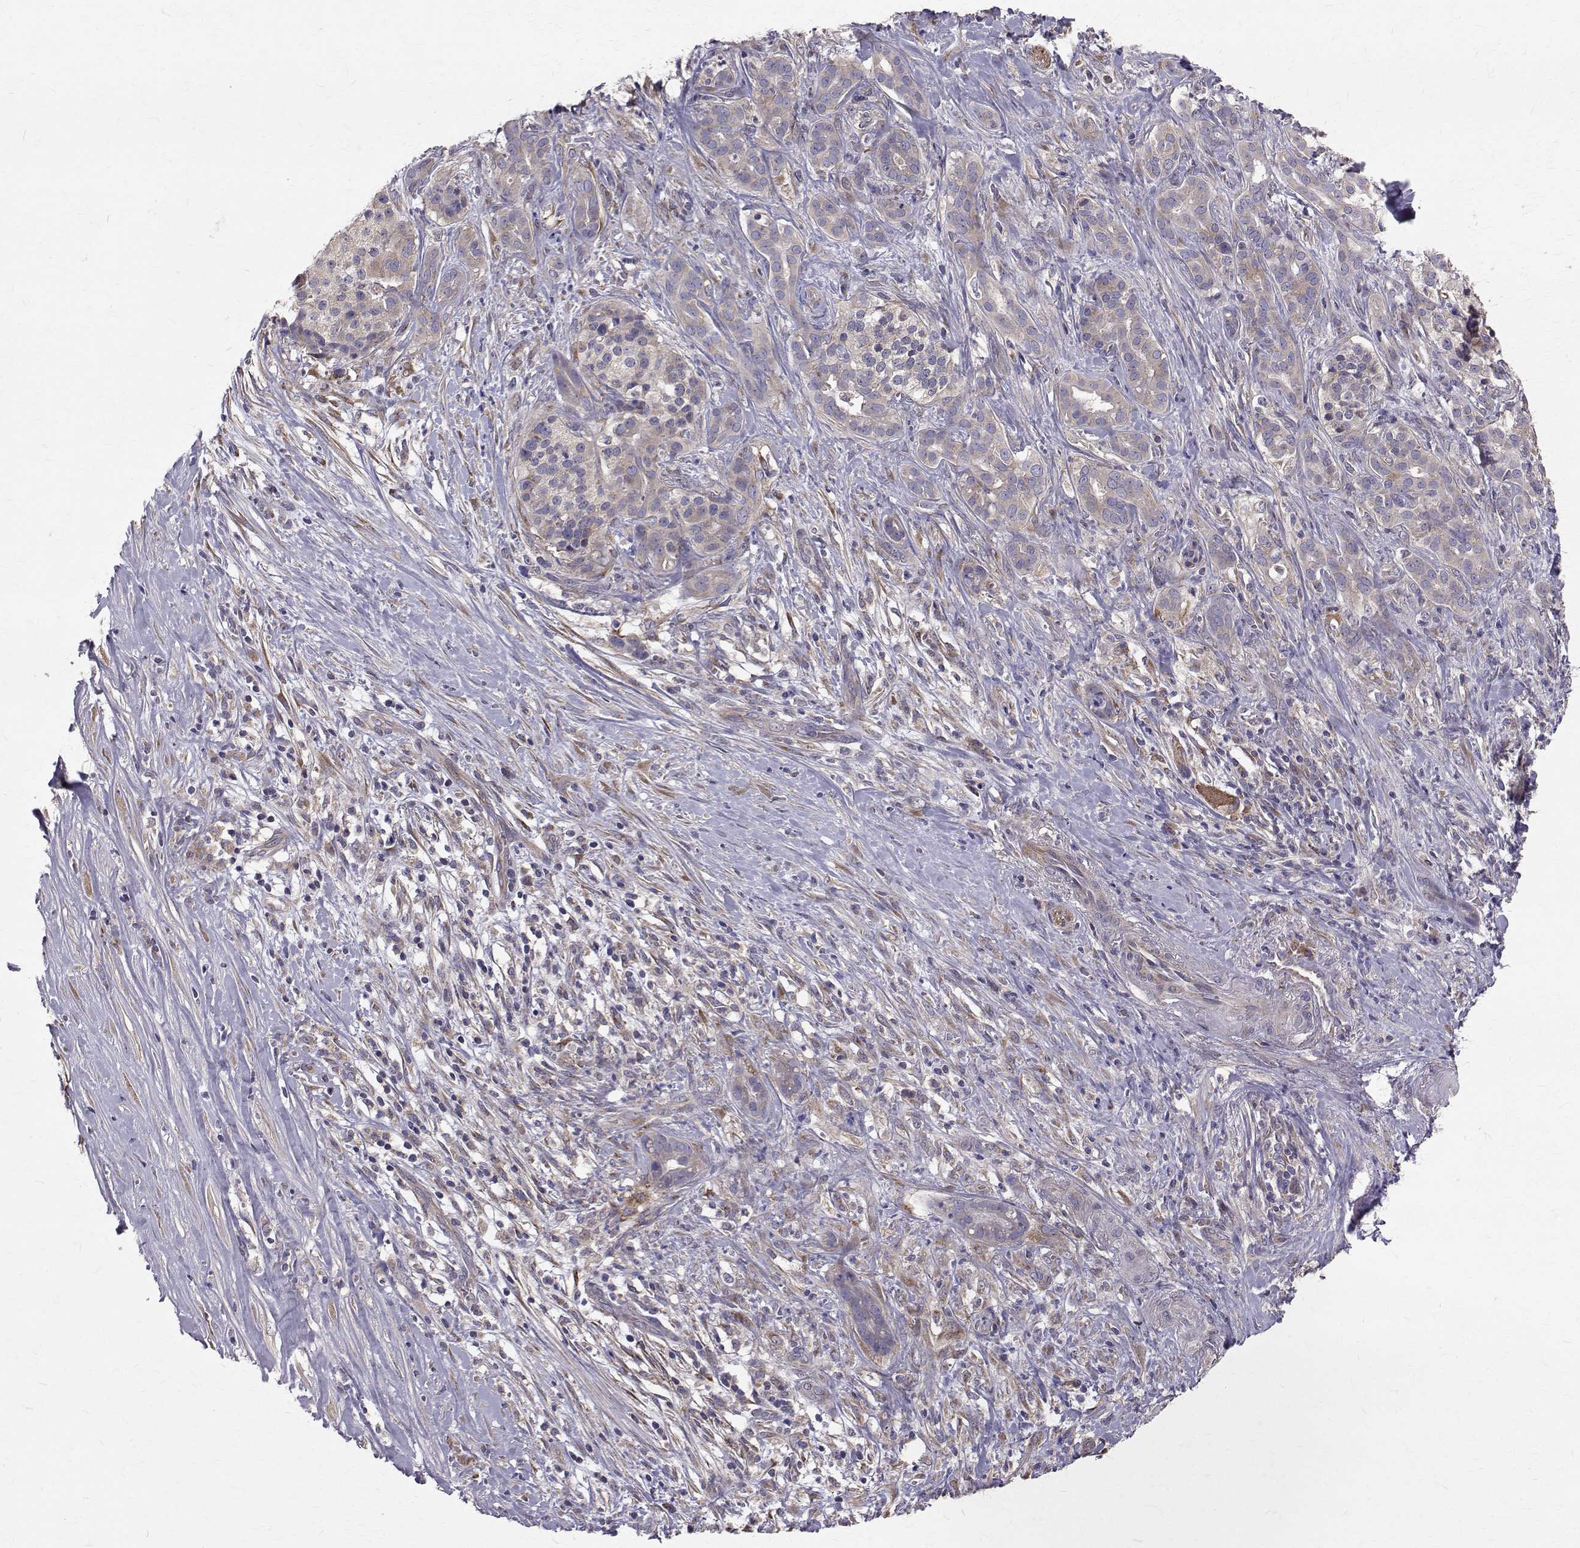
{"staining": {"intensity": "negative", "quantity": "none", "location": "none"}, "tissue": "pancreatic cancer", "cell_type": "Tumor cells", "image_type": "cancer", "snomed": [{"axis": "morphology", "description": "Normal tissue, NOS"}, {"axis": "morphology", "description": "Inflammation, NOS"}, {"axis": "morphology", "description": "Adenocarcinoma, NOS"}, {"axis": "topography", "description": "Pancreas"}], "caption": "There is no significant expression in tumor cells of adenocarcinoma (pancreatic). (DAB immunohistochemistry visualized using brightfield microscopy, high magnification).", "gene": "ARFGAP1", "patient": {"sex": "male", "age": 57}}